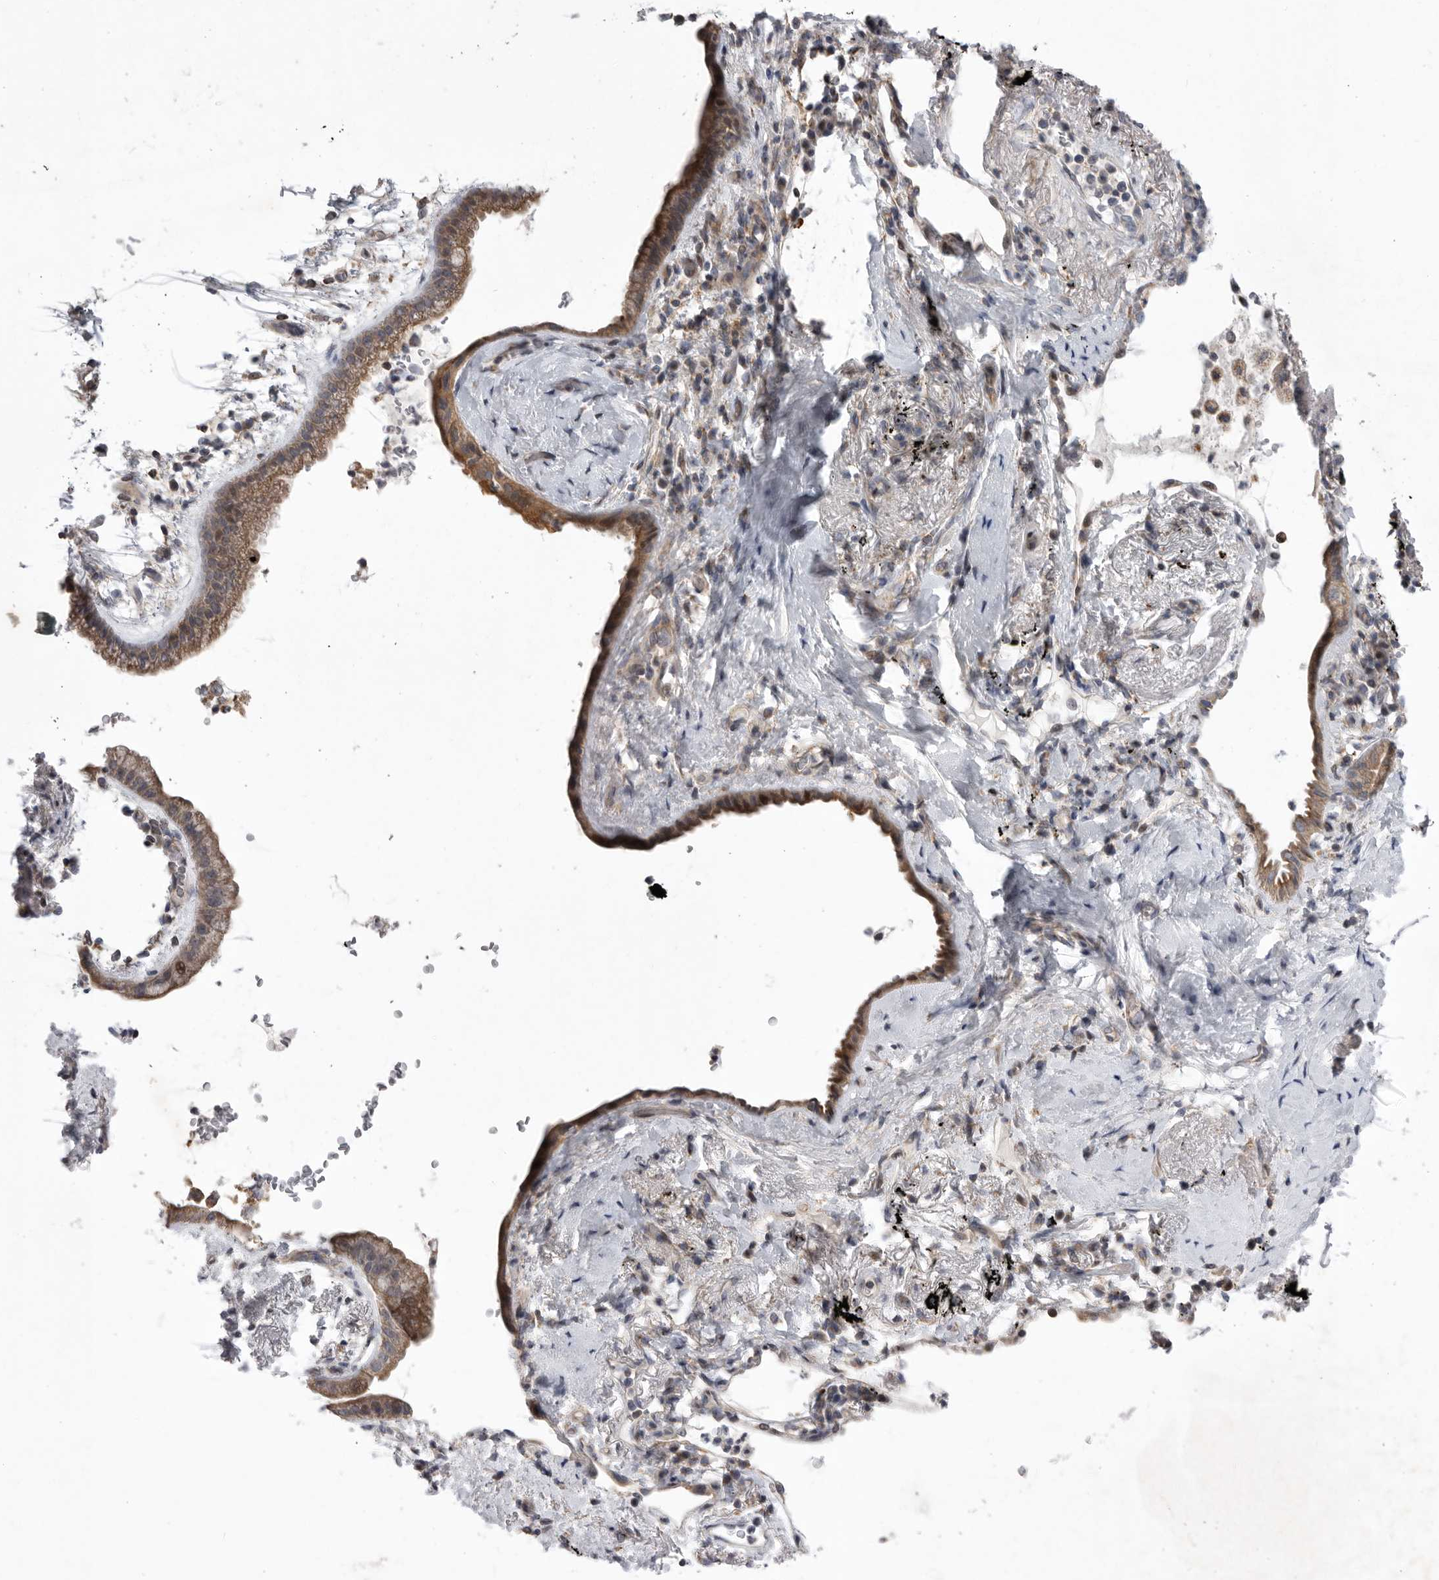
{"staining": {"intensity": "moderate", "quantity": ">75%", "location": "cytoplasmic/membranous"}, "tissue": "lung cancer", "cell_type": "Tumor cells", "image_type": "cancer", "snomed": [{"axis": "morphology", "description": "Adenocarcinoma, NOS"}, {"axis": "topography", "description": "Lung"}], "caption": "Human adenocarcinoma (lung) stained for a protein (brown) exhibits moderate cytoplasmic/membranous positive staining in about >75% of tumor cells.", "gene": "MPZL1", "patient": {"sex": "female", "age": 70}}